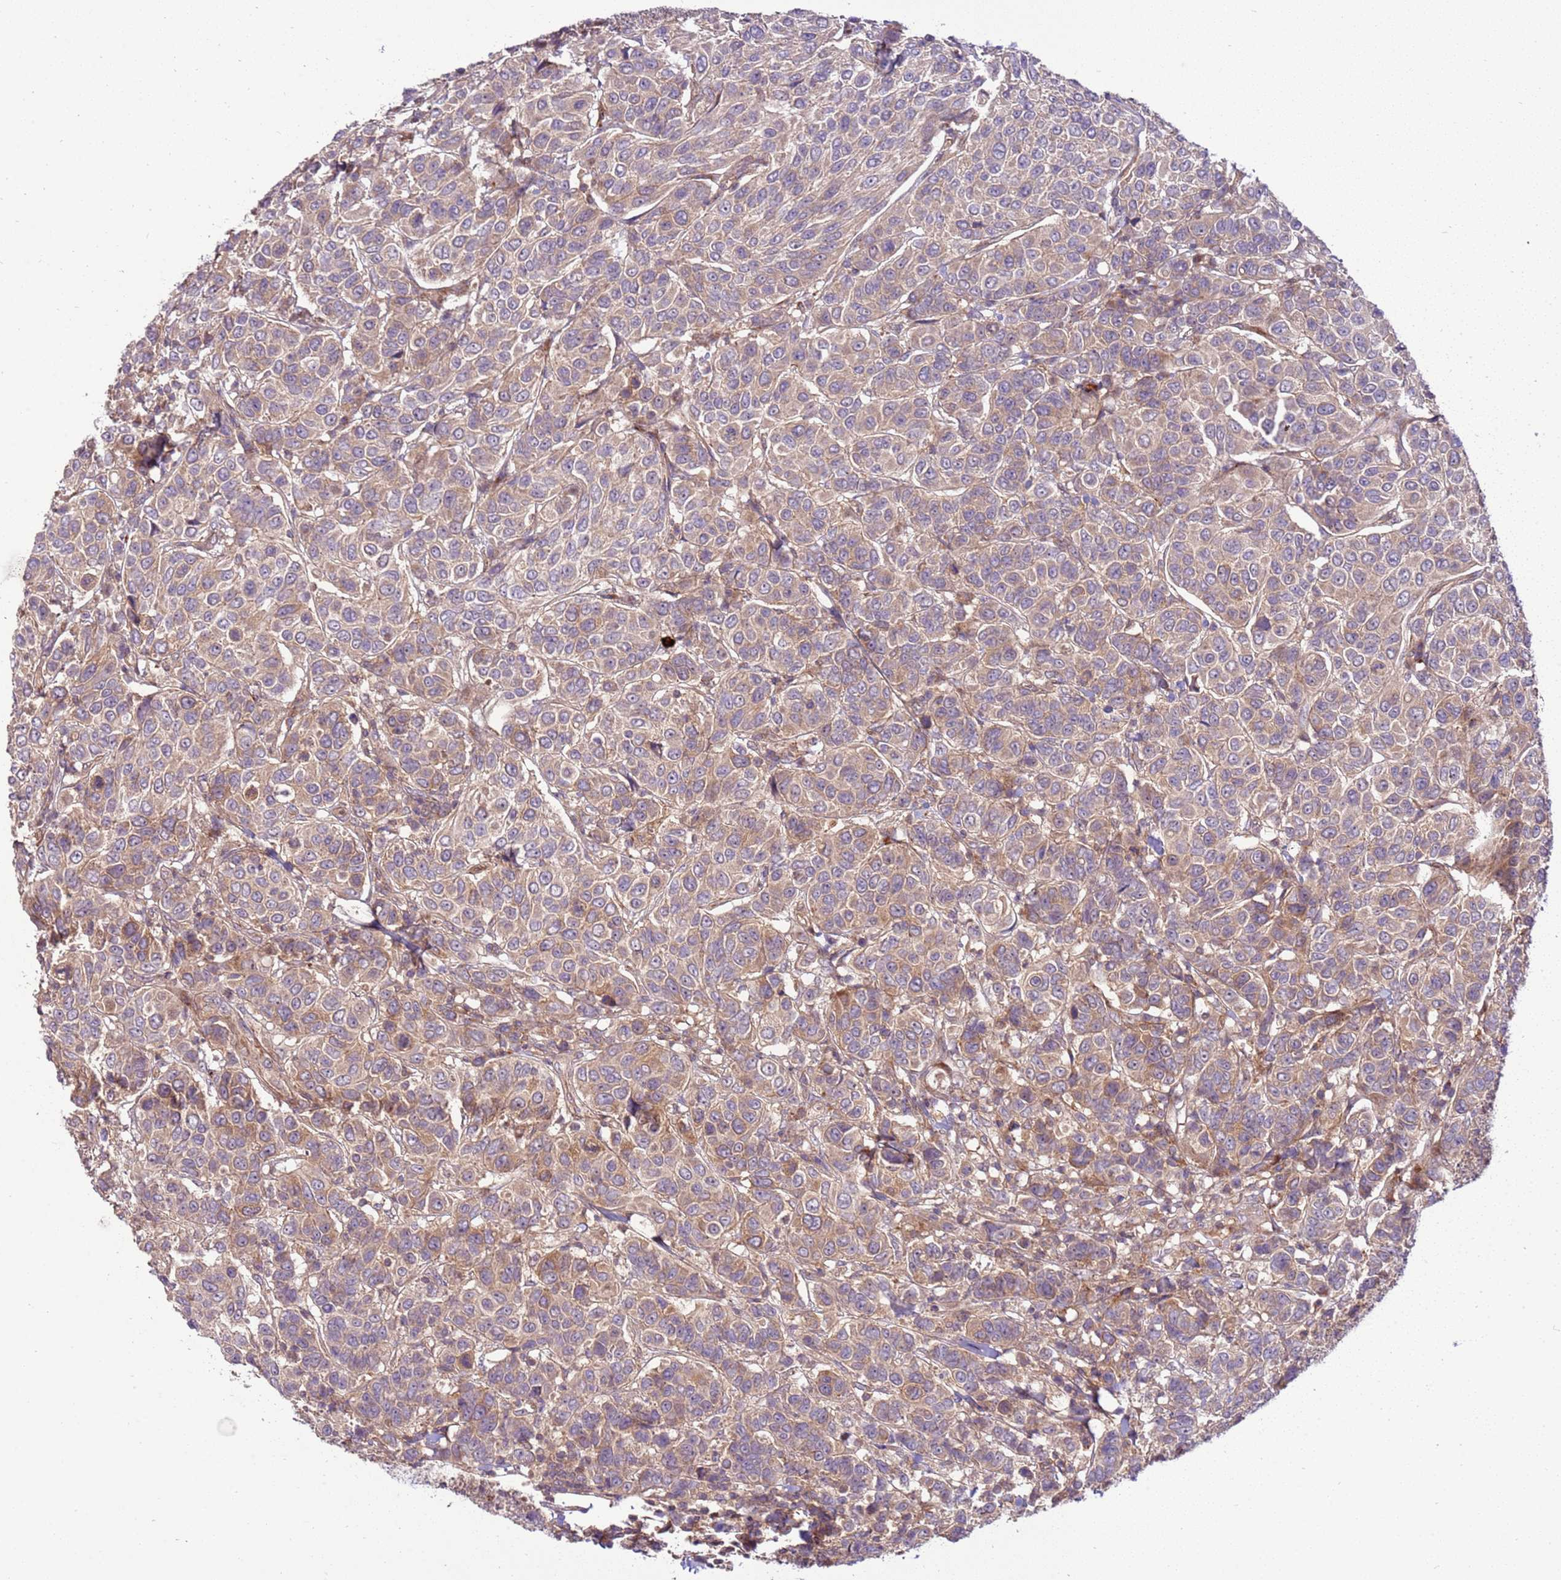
{"staining": {"intensity": "weak", "quantity": "25%-75%", "location": "cytoplasmic/membranous"}, "tissue": "breast cancer", "cell_type": "Tumor cells", "image_type": "cancer", "snomed": [{"axis": "morphology", "description": "Duct carcinoma"}, {"axis": "topography", "description": "Breast"}], "caption": "A brown stain shows weak cytoplasmic/membranous positivity of a protein in breast cancer tumor cells.", "gene": "ZNF624", "patient": {"sex": "female", "age": 55}}